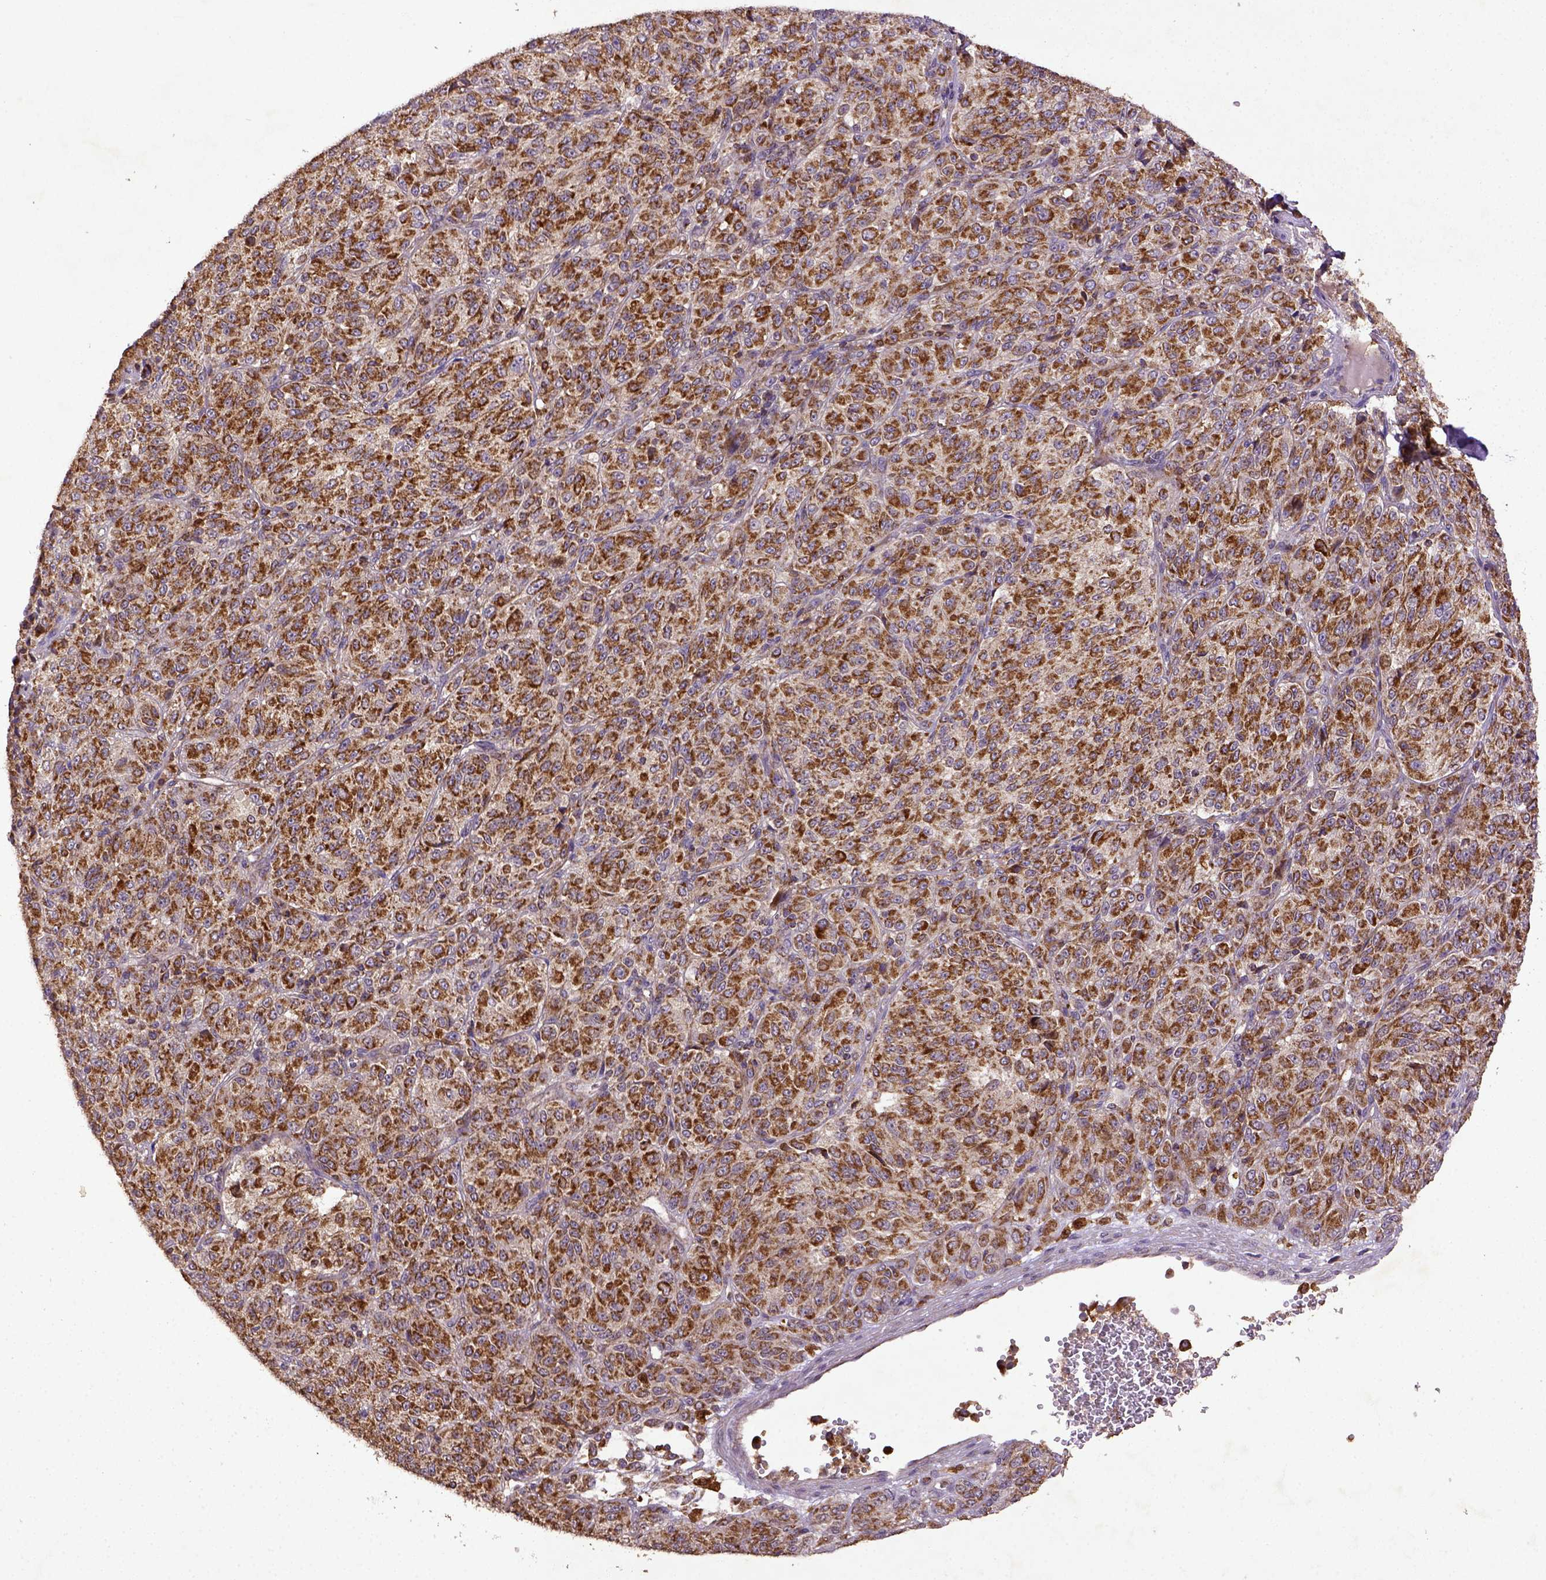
{"staining": {"intensity": "strong", "quantity": ">75%", "location": "cytoplasmic/membranous"}, "tissue": "melanoma", "cell_type": "Tumor cells", "image_type": "cancer", "snomed": [{"axis": "morphology", "description": "Malignant melanoma, Metastatic site"}, {"axis": "topography", "description": "Brain"}], "caption": "High-power microscopy captured an IHC photomicrograph of melanoma, revealing strong cytoplasmic/membranous staining in about >75% of tumor cells.", "gene": "MT-CO1", "patient": {"sex": "female", "age": 56}}